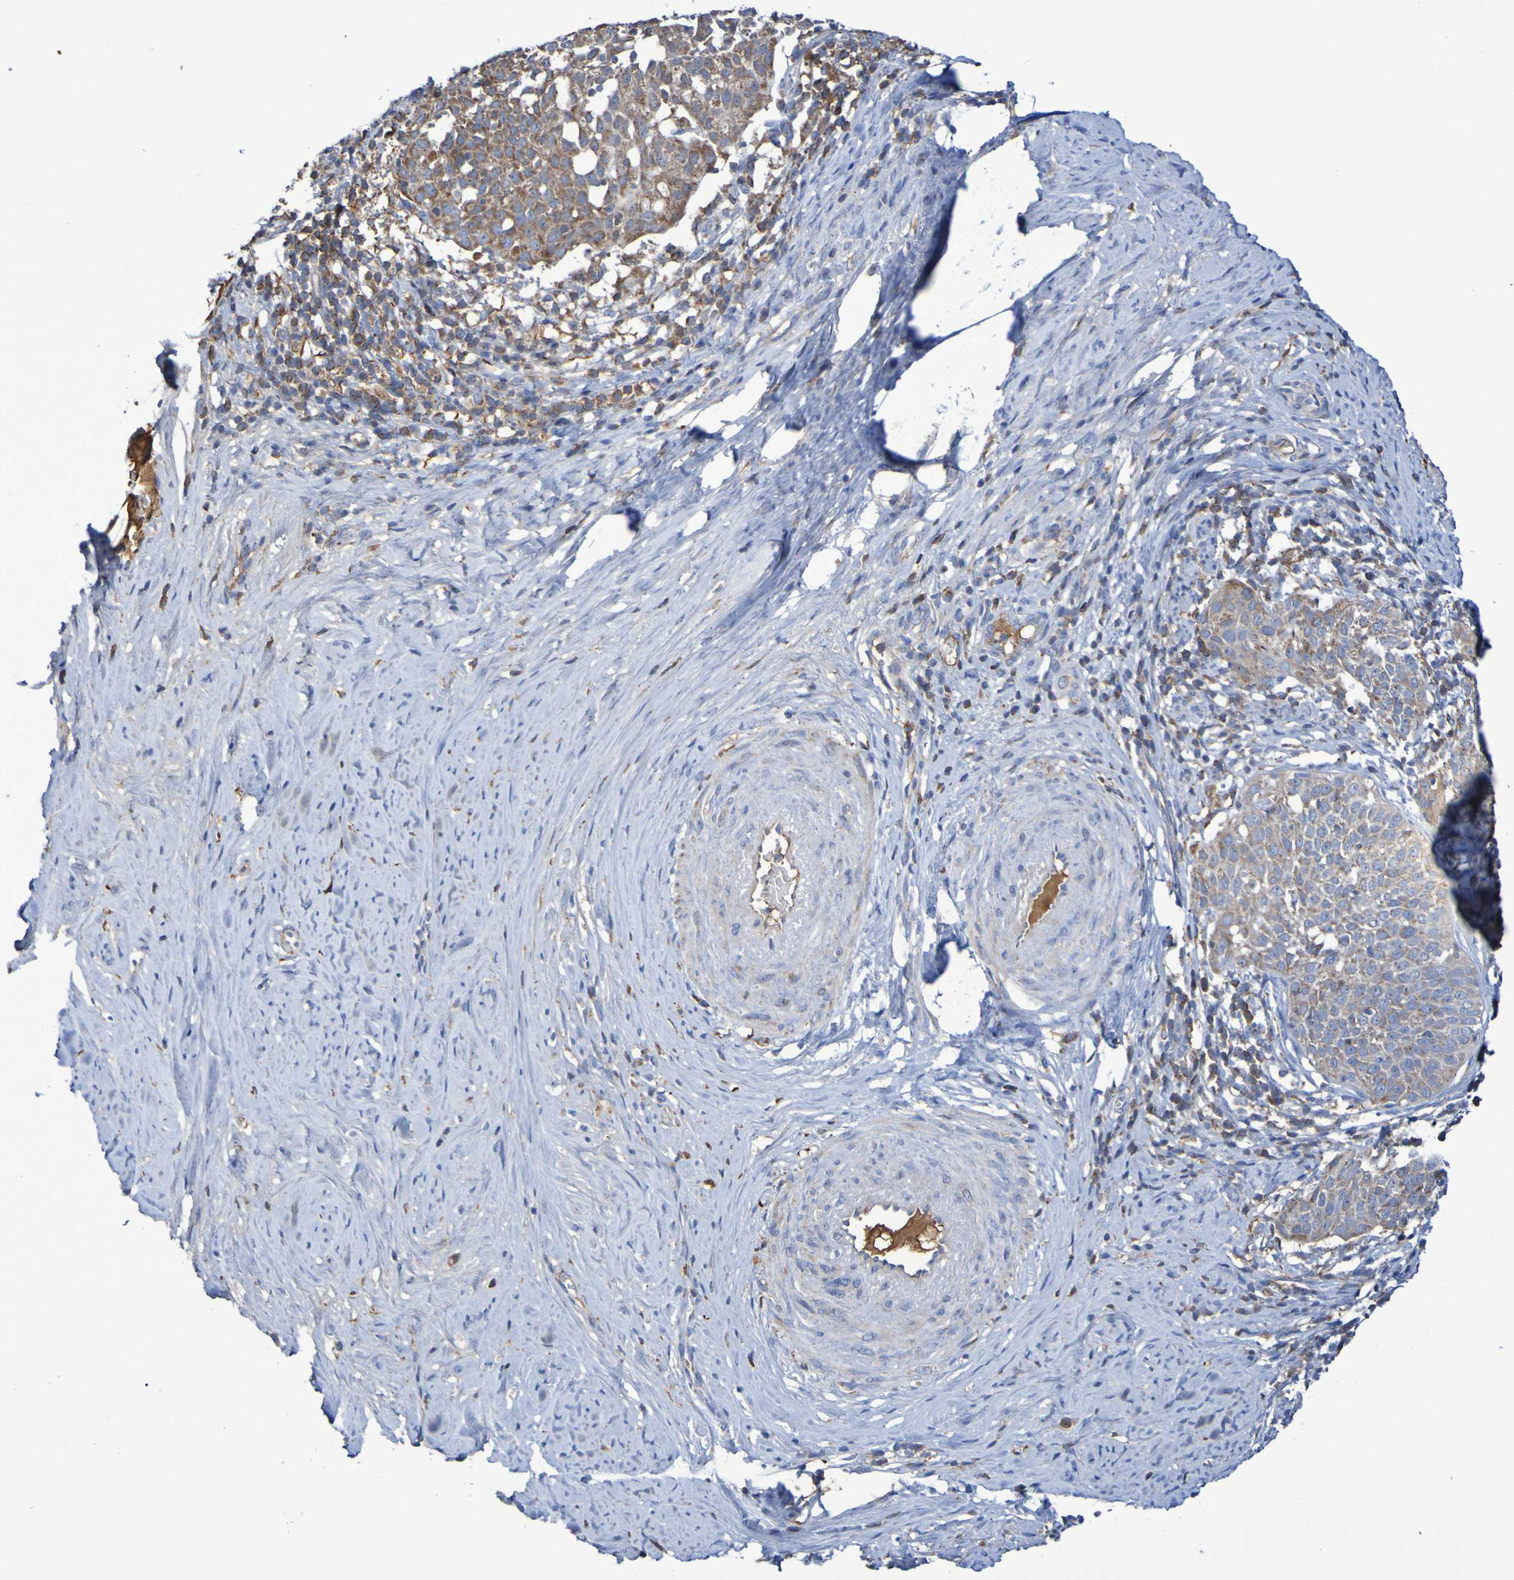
{"staining": {"intensity": "moderate", "quantity": ">75%", "location": "cytoplasmic/membranous"}, "tissue": "cervical cancer", "cell_type": "Tumor cells", "image_type": "cancer", "snomed": [{"axis": "morphology", "description": "Squamous cell carcinoma, NOS"}, {"axis": "topography", "description": "Cervix"}], "caption": "This photomicrograph demonstrates squamous cell carcinoma (cervical) stained with immunohistochemistry to label a protein in brown. The cytoplasmic/membranous of tumor cells show moderate positivity for the protein. Nuclei are counter-stained blue.", "gene": "CNTN2", "patient": {"sex": "female", "age": 51}}